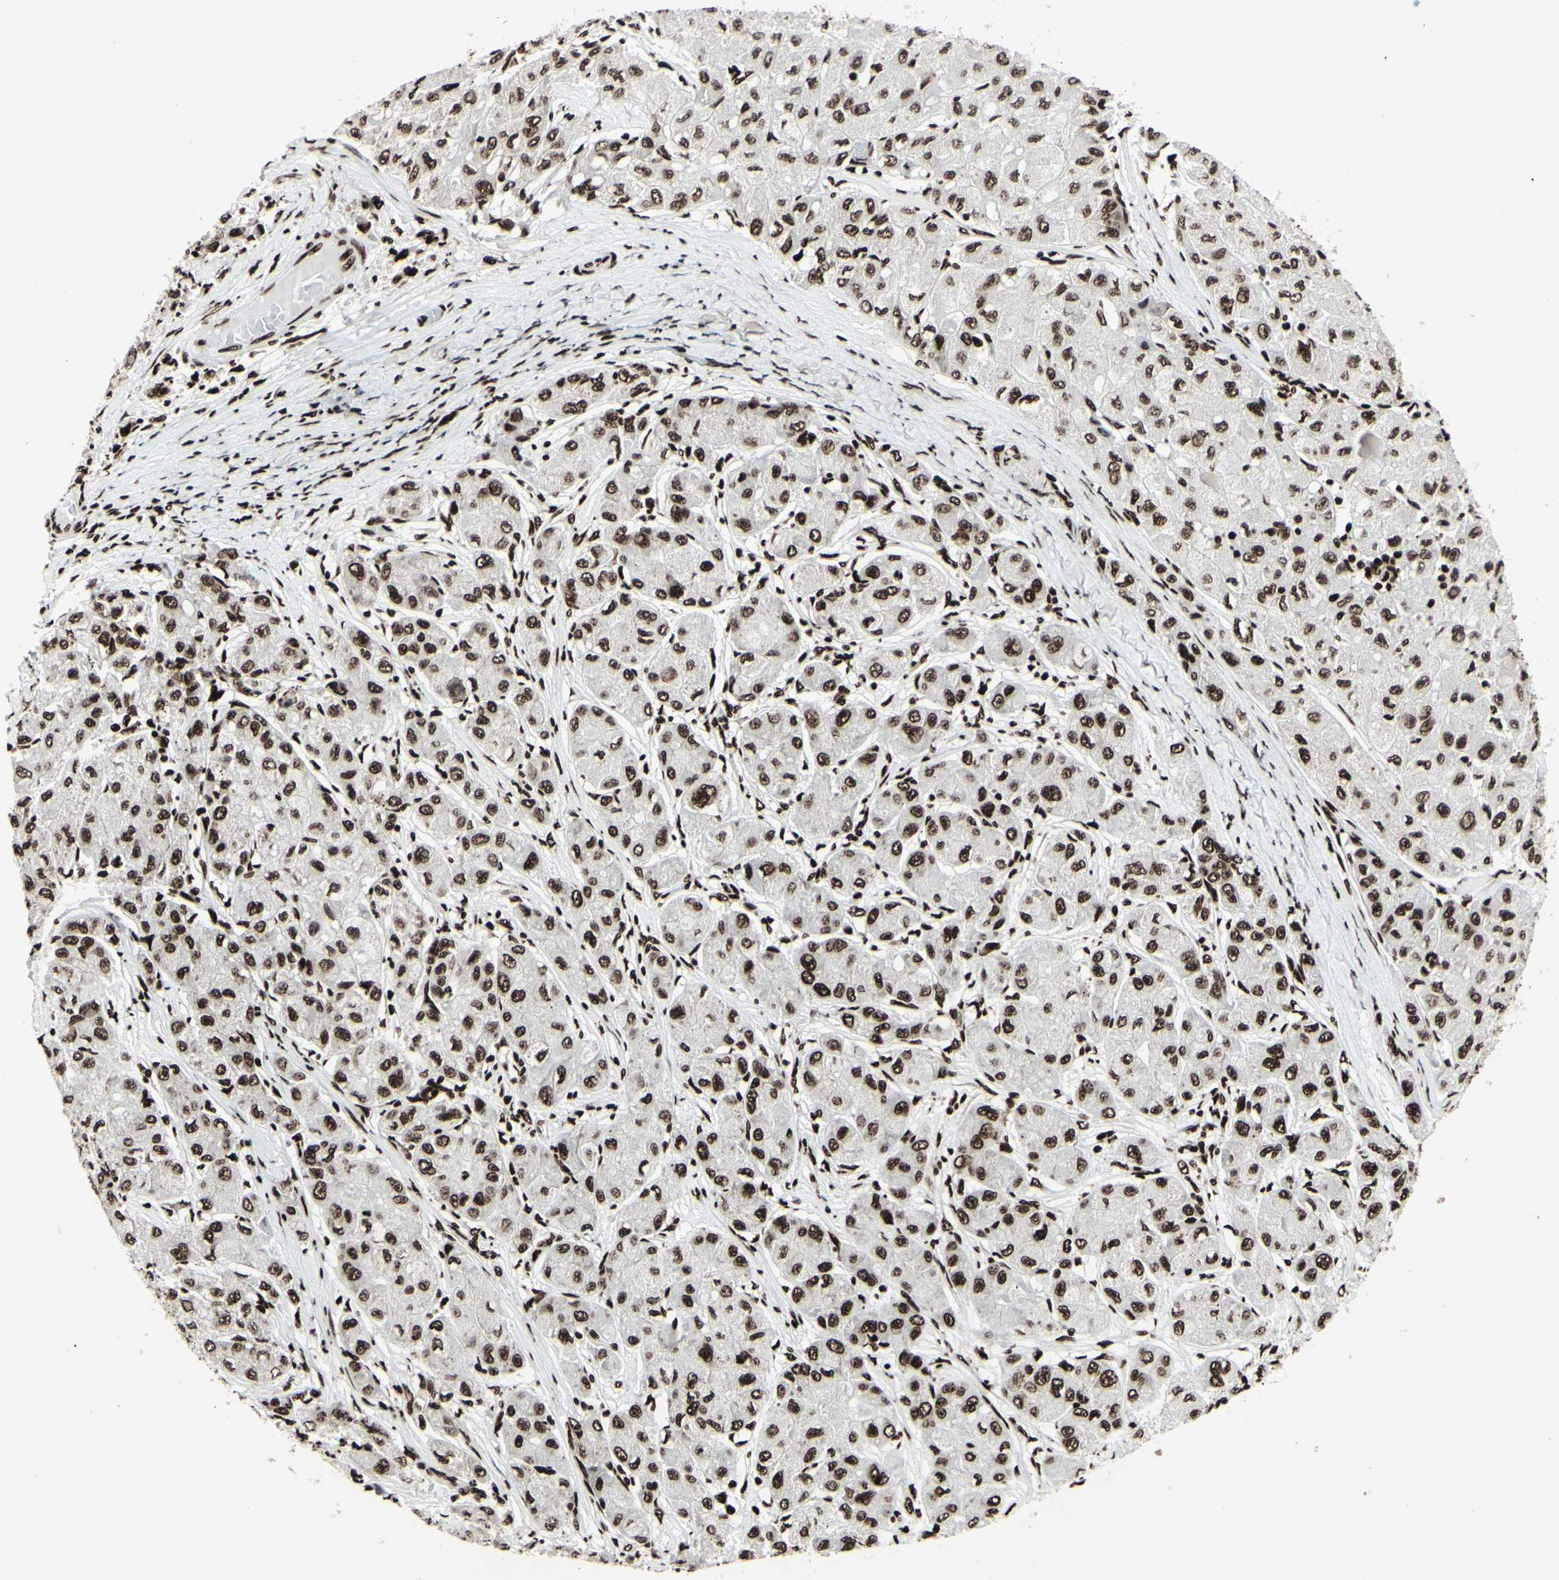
{"staining": {"intensity": "strong", "quantity": ">75%", "location": "nuclear"}, "tissue": "liver cancer", "cell_type": "Tumor cells", "image_type": "cancer", "snomed": [{"axis": "morphology", "description": "Carcinoma, Hepatocellular, NOS"}, {"axis": "topography", "description": "Liver"}], "caption": "Liver cancer (hepatocellular carcinoma) tissue shows strong nuclear positivity in approximately >75% of tumor cells, visualized by immunohistochemistry. (brown staining indicates protein expression, while blue staining denotes nuclei).", "gene": "U2AF2", "patient": {"sex": "male", "age": 80}}